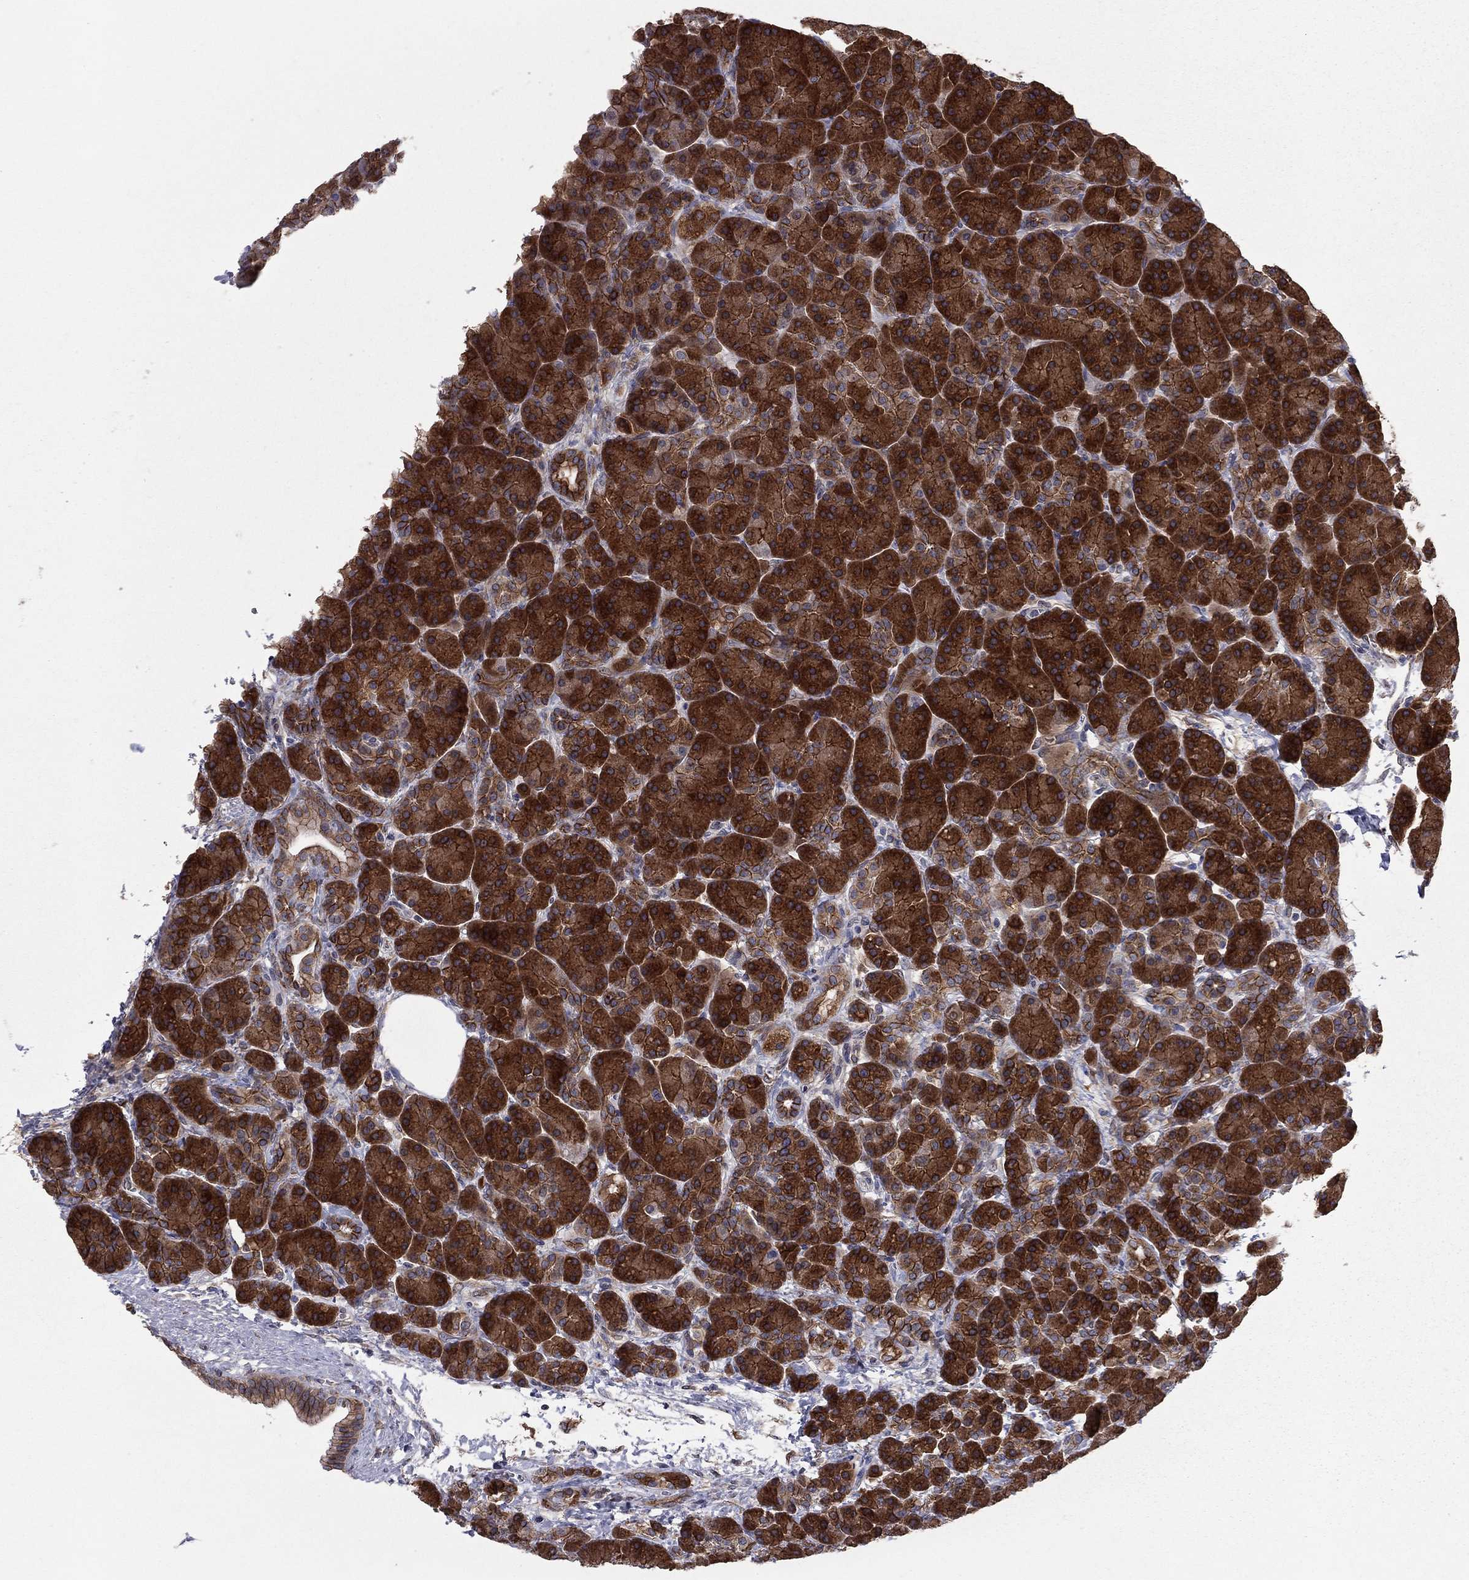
{"staining": {"intensity": "strong", "quantity": ">75%", "location": "cytoplasmic/membranous"}, "tissue": "pancreas", "cell_type": "Exocrine glandular cells", "image_type": "normal", "snomed": [{"axis": "morphology", "description": "Normal tissue, NOS"}, {"axis": "topography", "description": "Pancreas"}], "caption": "Immunohistochemistry histopathology image of normal pancreas stained for a protein (brown), which shows high levels of strong cytoplasmic/membranous expression in approximately >75% of exocrine glandular cells.", "gene": "YIF1A", "patient": {"sex": "female", "age": 63}}